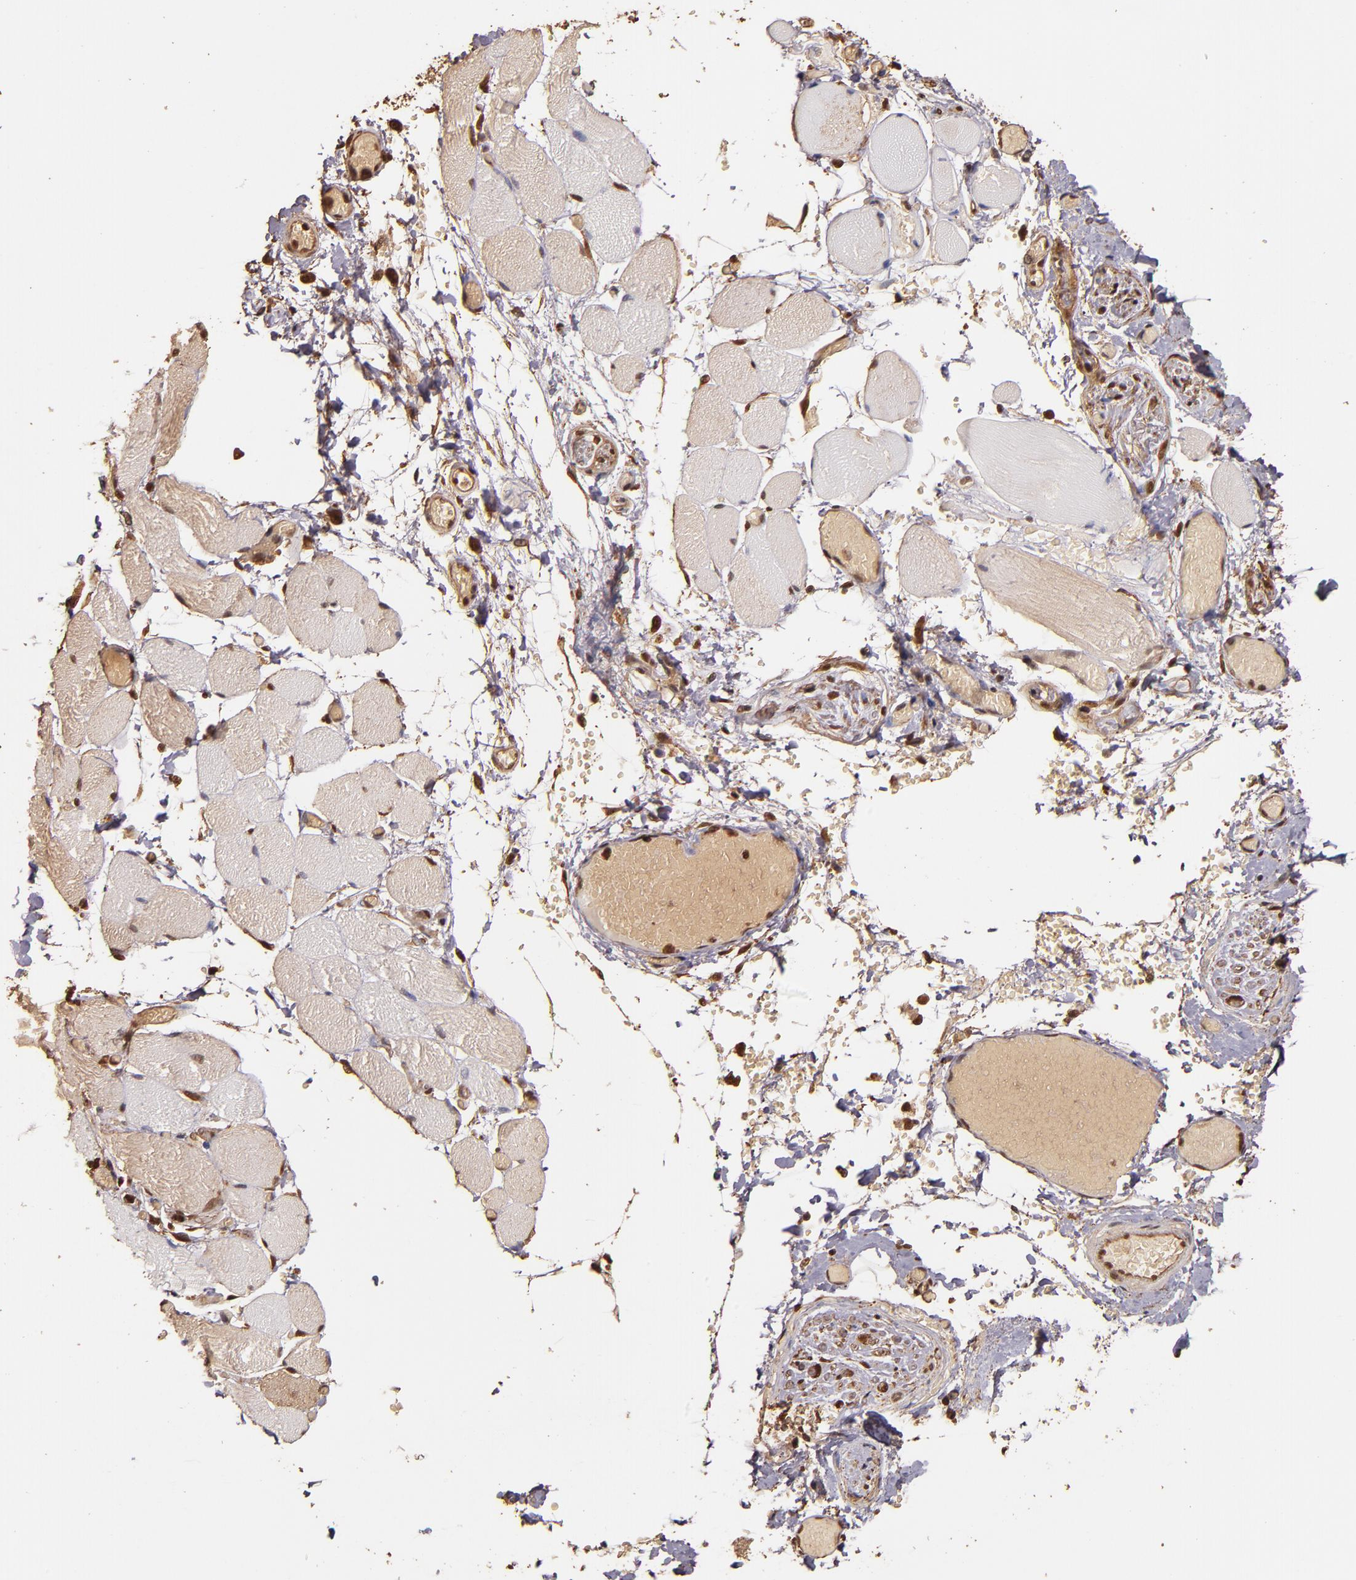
{"staining": {"intensity": "negative", "quantity": "none", "location": "none"}, "tissue": "skeletal muscle", "cell_type": "Myocytes", "image_type": "normal", "snomed": [{"axis": "morphology", "description": "Normal tissue, NOS"}, {"axis": "topography", "description": "Skeletal muscle"}, {"axis": "topography", "description": "Soft tissue"}], "caption": "Photomicrograph shows no protein expression in myocytes of normal skeletal muscle. Brightfield microscopy of IHC stained with DAB (3,3'-diaminobenzidine) (brown) and hematoxylin (blue), captured at high magnification.", "gene": "S100A6", "patient": {"sex": "female", "age": 58}}